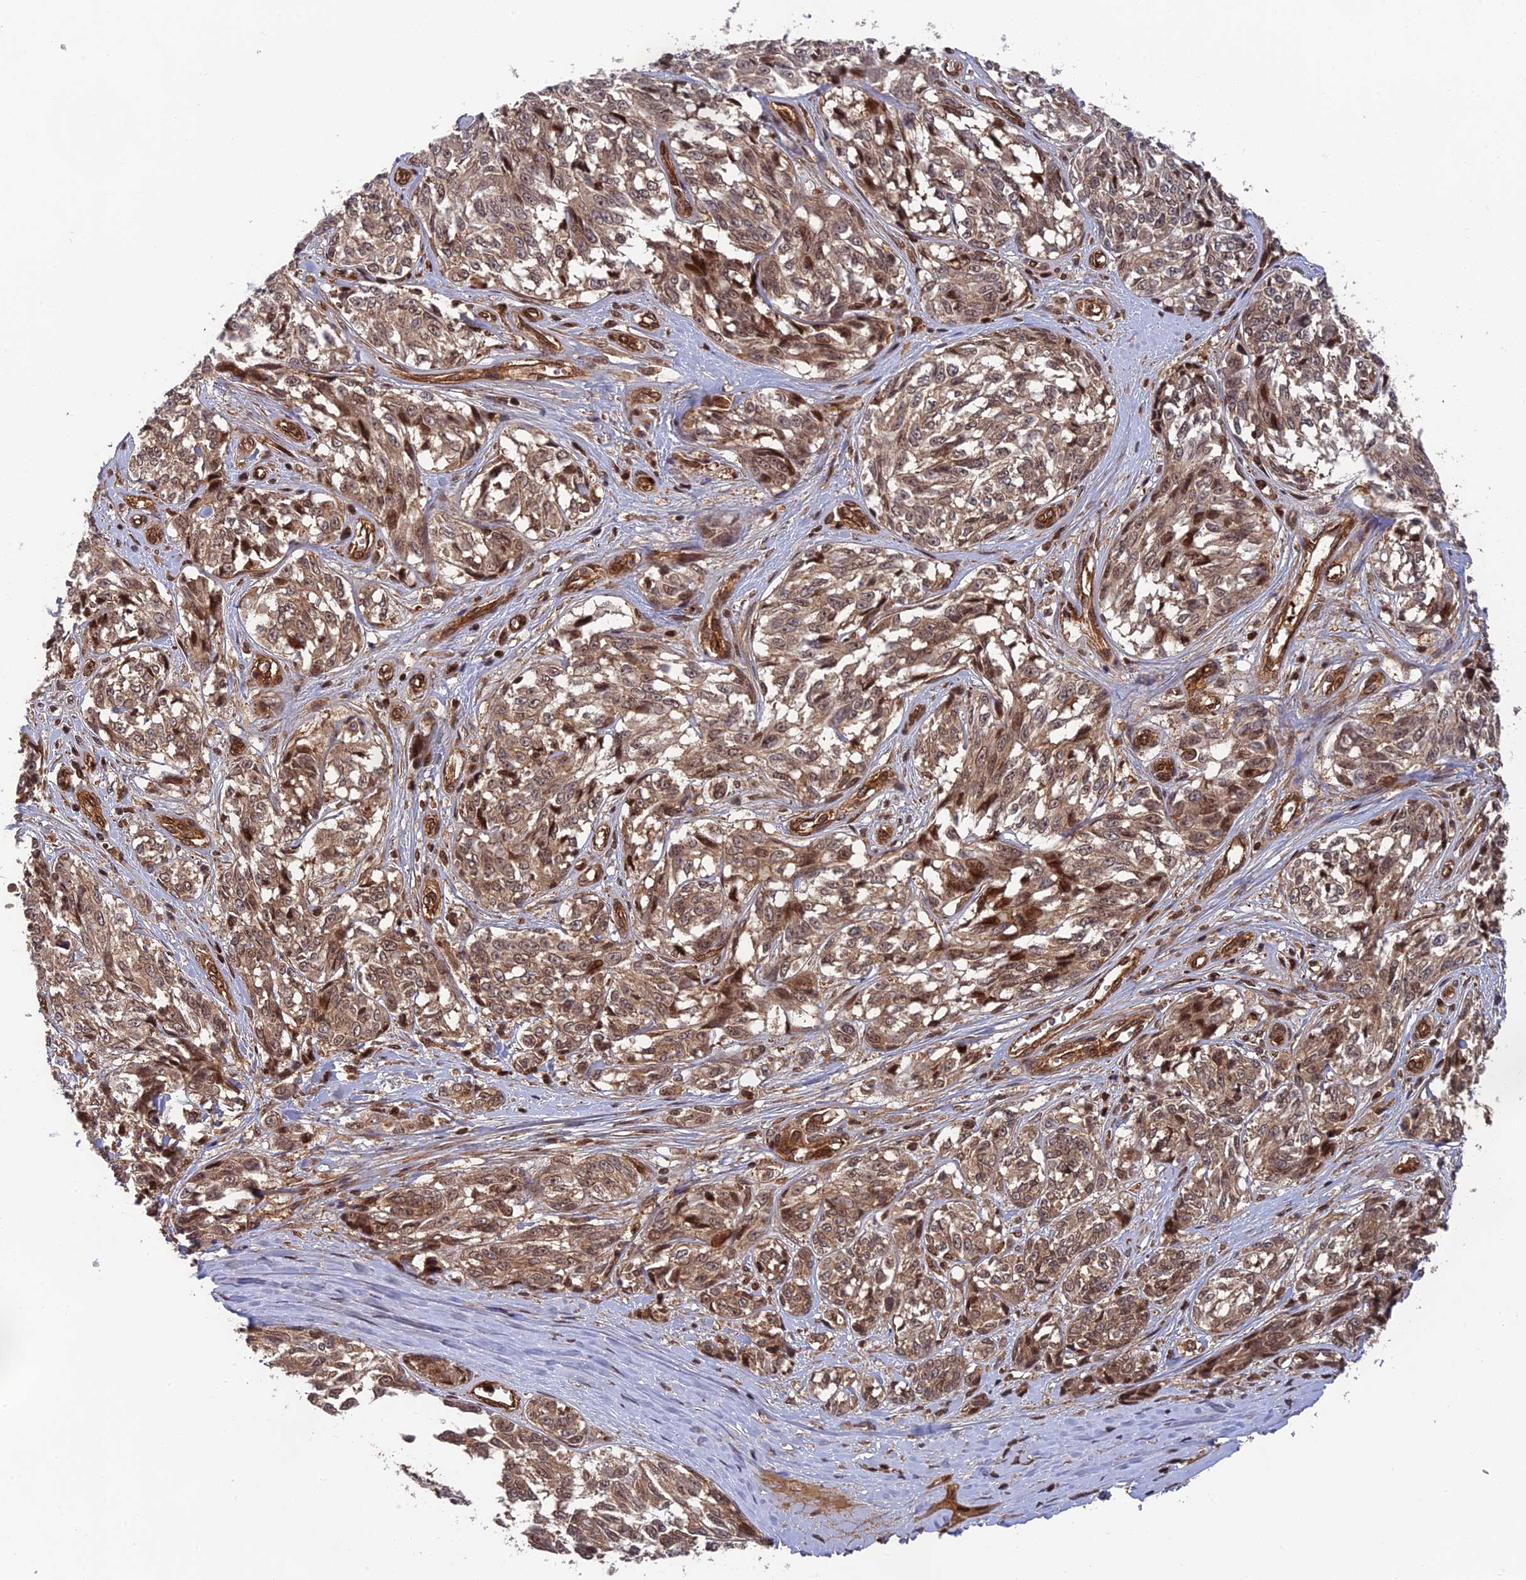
{"staining": {"intensity": "moderate", "quantity": ">75%", "location": "cytoplasmic/membranous"}, "tissue": "melanoma", "cell_type": "Tumor cells", "image_type": "cancer", "snomed": [{"axis": "morphology", "description": "Malignant melanoma, NOS"}, {"axis": "topography", "description": "Skin"}], "caption": "A photomicrograph of human malignant melanoma stained for a protein exhibits moderate cytoplasmic/membranous brown staining in tumor cells. The staining was performed using DAB (3,3'-diaminobenzidine), with brown indicating positive protein expression. Nuclei are stained blue with hematoxylin.", "gene": "OSBPL1A", "patient": {"sex": "female", "age": 64}}